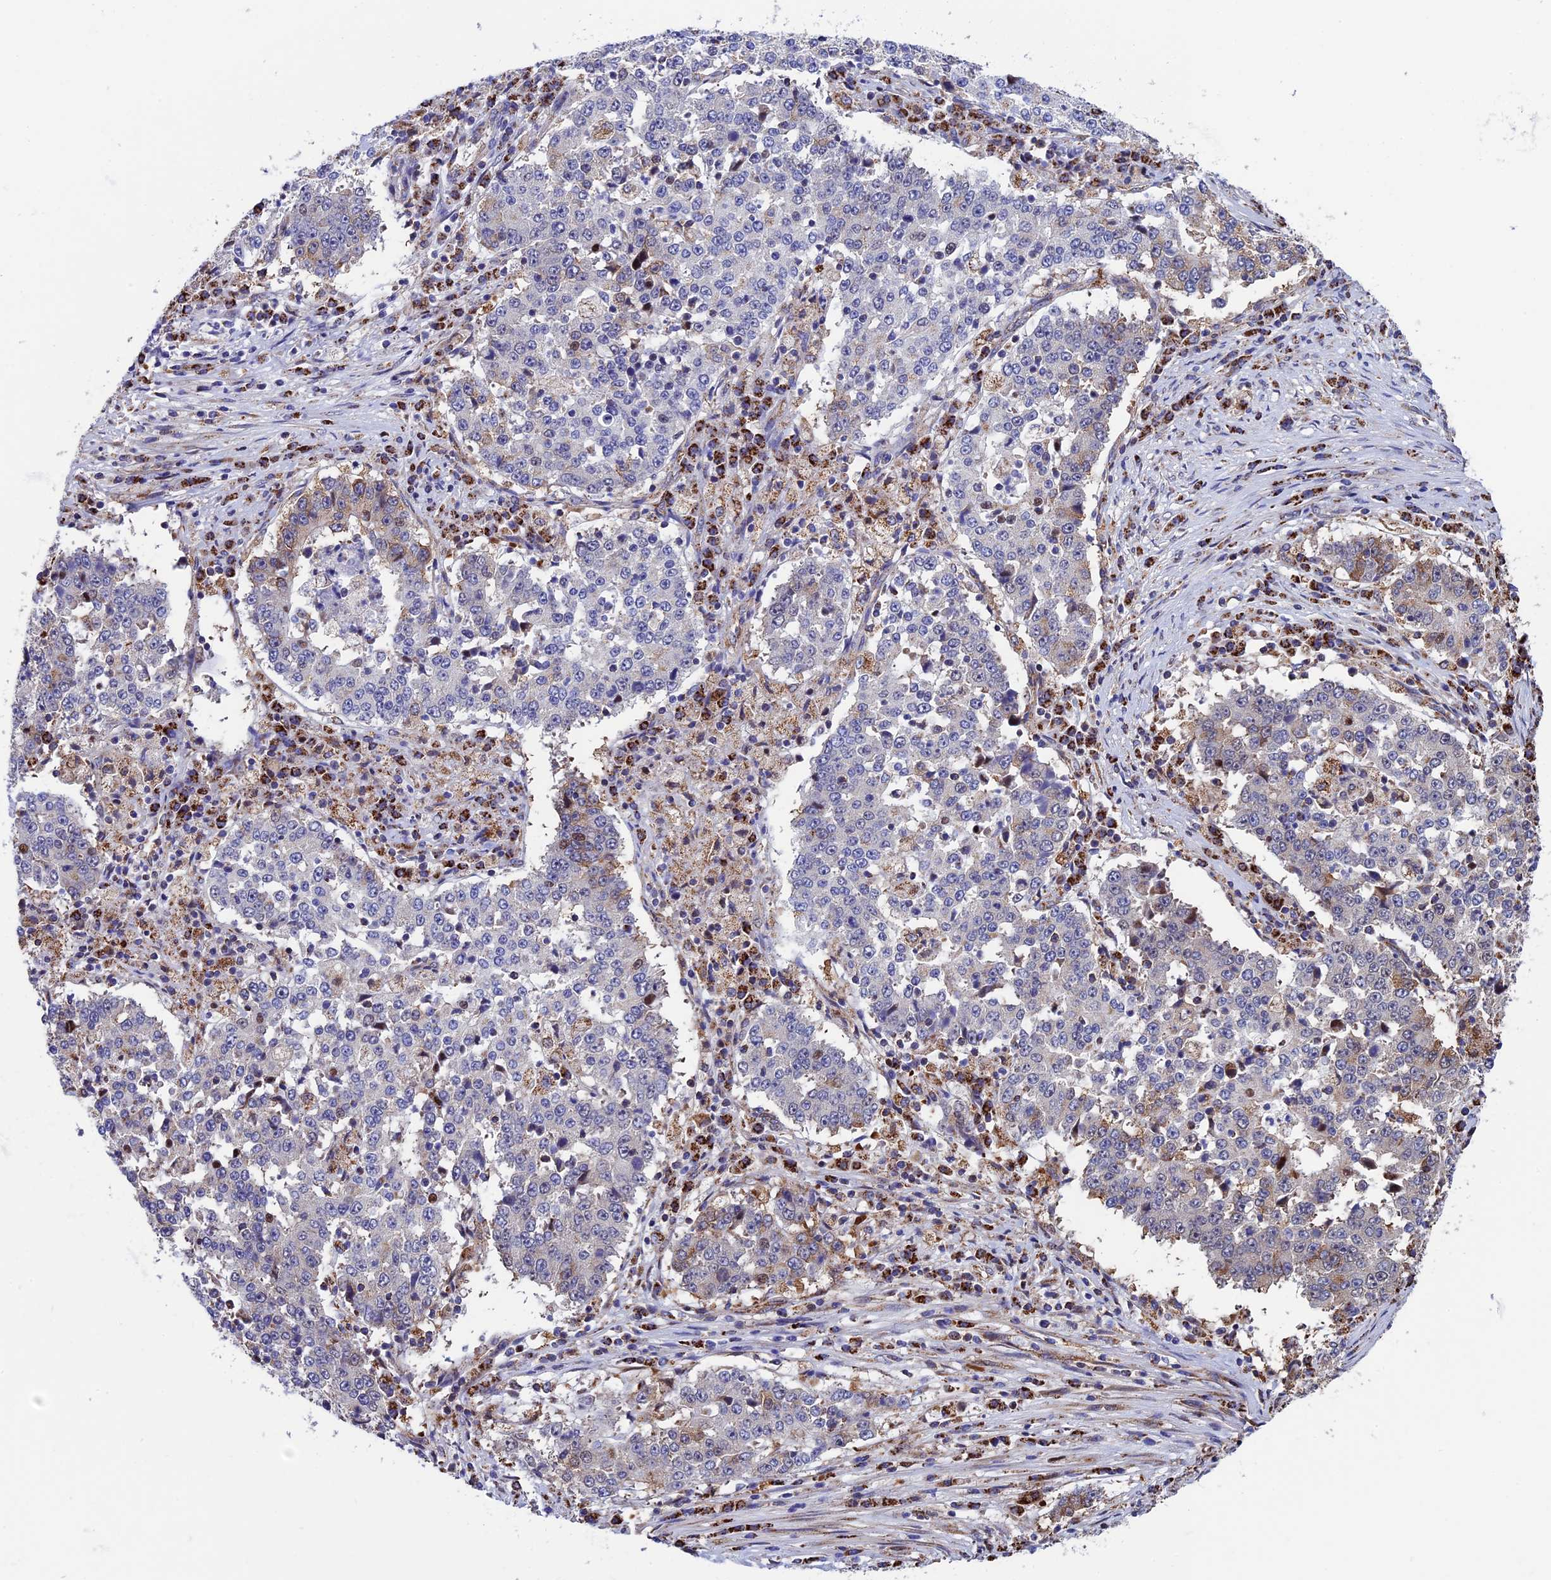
{"staining": {"intensity": "weak", "quantity": "<25%", "location": "cytoplasmic/membranous"}, "tissue": "stomach cancer", "cell_type": "Tumor cells", "image_type": "cancer", "snomed": [{"axis": "morphology", "description": "Adenocarcinoma, NOS"}, {"axis": "topography", "description": "Stomach"}], "caption": "Image shows no protein expression in tumor cells of adenocarcinoma (stomach) tissue.", "gene": "SLC9A5", "patient": {"sex": "male", "age": 59}}